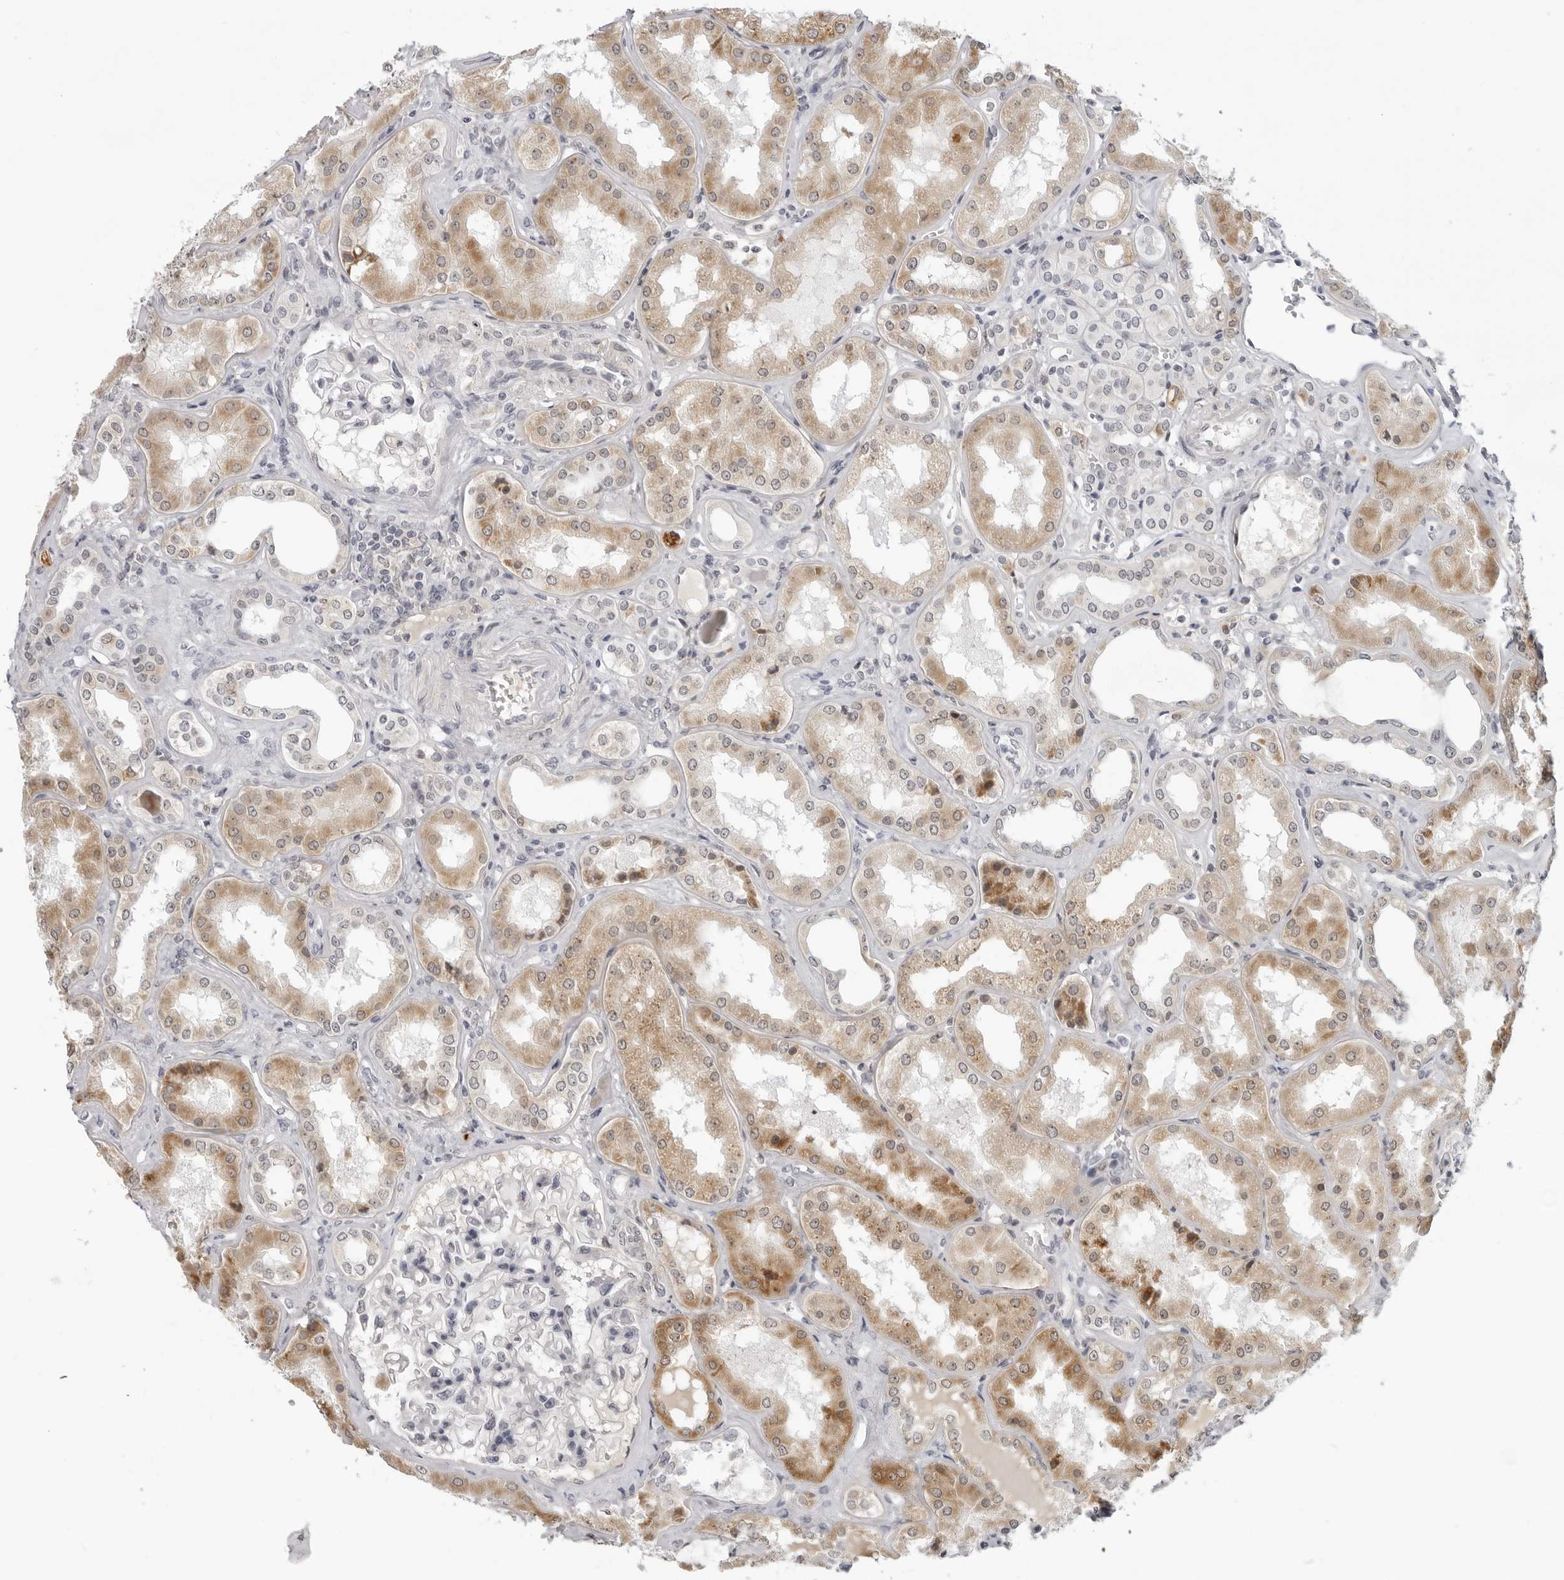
{"staining": {"intensity": "negative", "quantity": "none", "location": "none"}, "tissue": "kidney", "cell_type": "Cells in glomeruli", "image_type": "normal", "snomed": [{"axis": "morphology", "description": "Normal tissue, NOS"}, {"axis": "topography", "description": "Kidney"}], "caption": "An IHC histopathology image of unremarkable kidney is shown. There is no staining in cells in glomeruli of kidney. Brightfield microscopy of IHC stained with DAB (brown) and hematoxylin (blue), captured at high magnification.", "gene": "ACP6", "patient": {"sex": "female", "age": 56}}